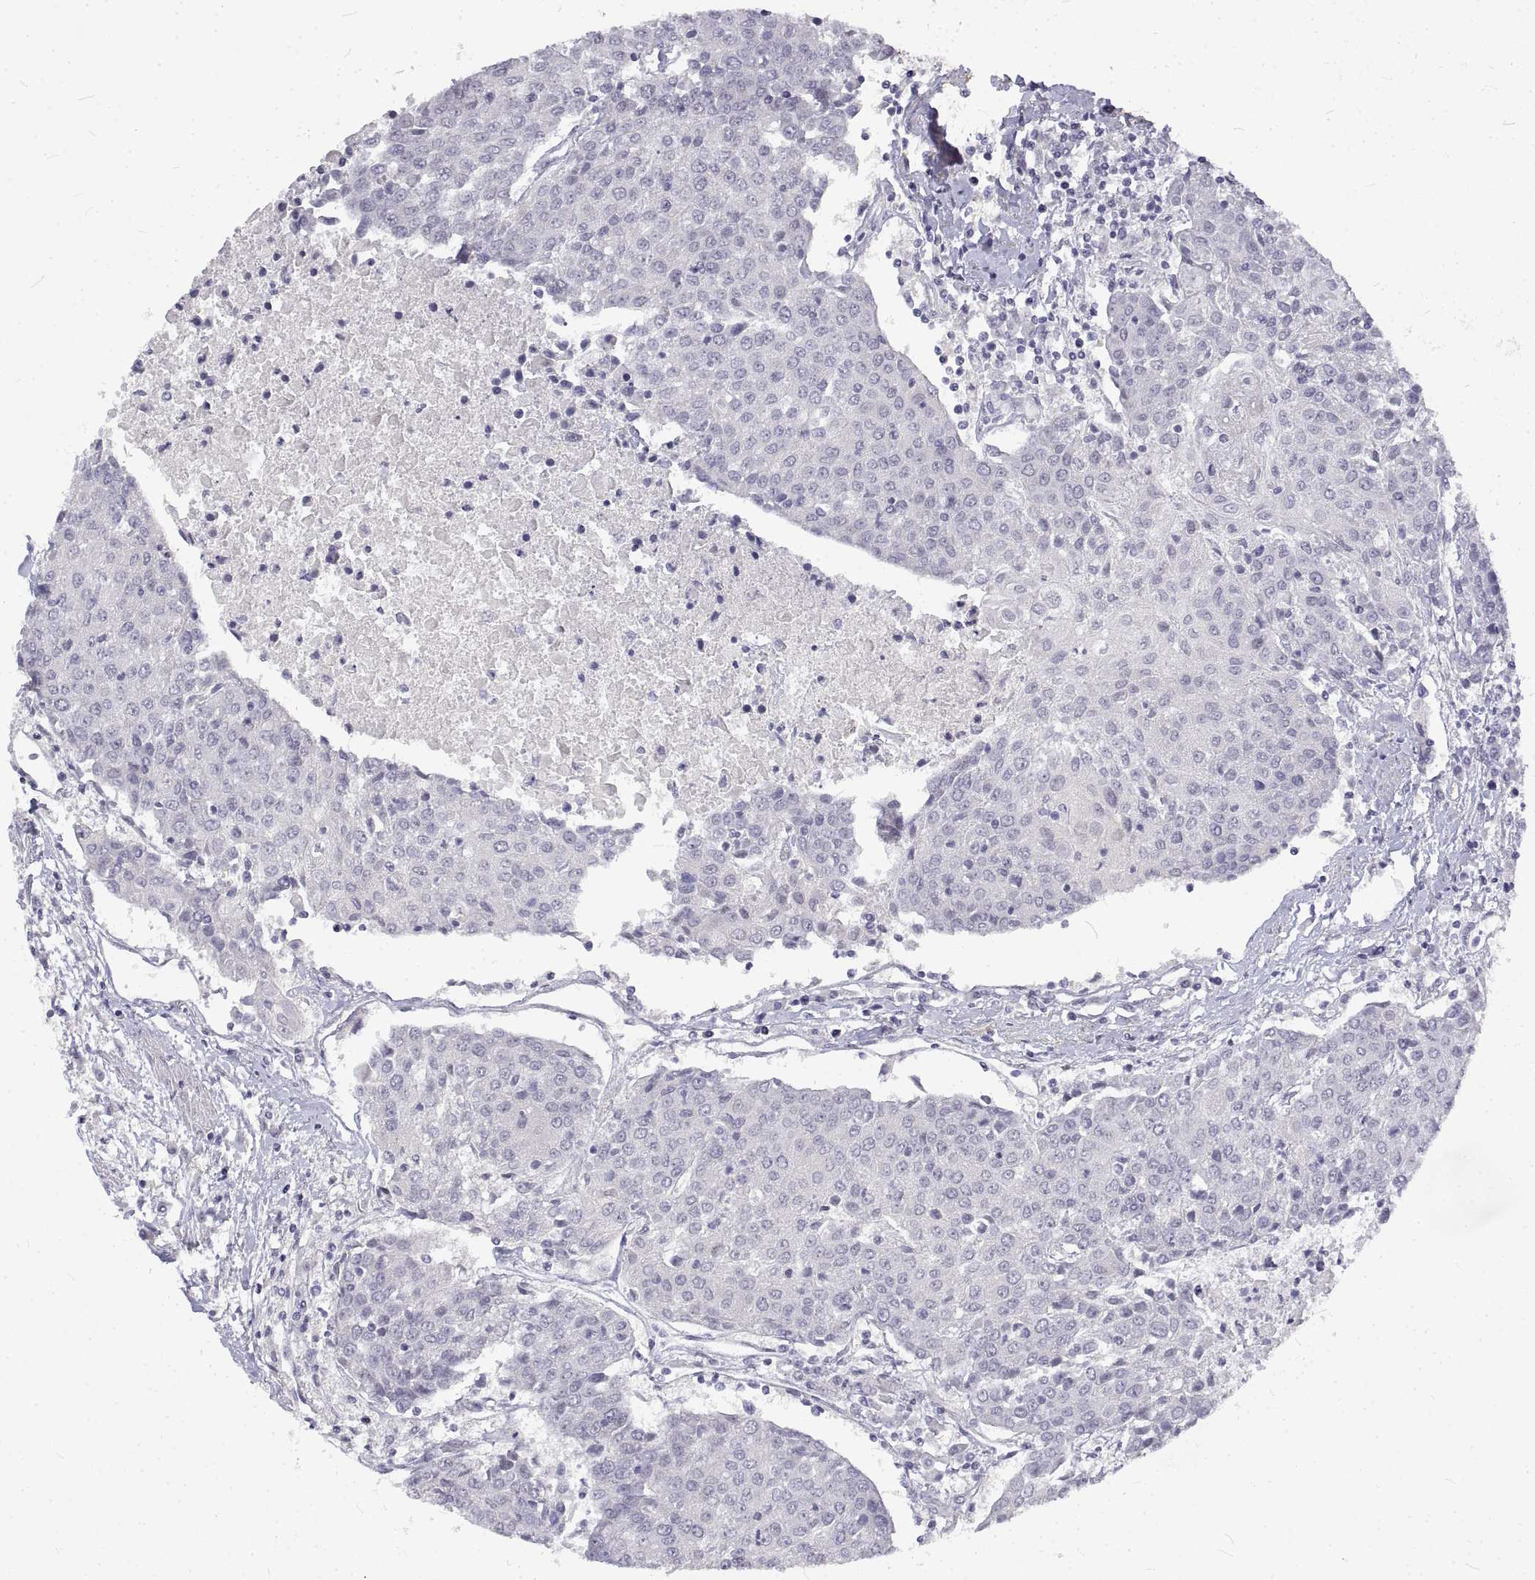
{"staining": {"intensity": "negative", "quantity": "none", "location": "none"}, "tissue": "urothelial cancer", "cell_type": "Tumor cells", "image_type": "cancer", "snomed": [{"axis": "morphology", "description": "Urothelial carcinoma, High grade"}, {"axis": "topography", "description": "Urinary bladder"}], "caption": "High power microscopy histopathology image of an immunohistochemistry micrograph of urothelial cancer, revealing no significant expression in tumor cells. The staining is performed using DAB (3,3'-diaminobenzidine) brown chromogen with nuclei counter-stained in using hematoxylin.", "gene": "ANO2", "patient": {"sex": "female", "age": 85}}